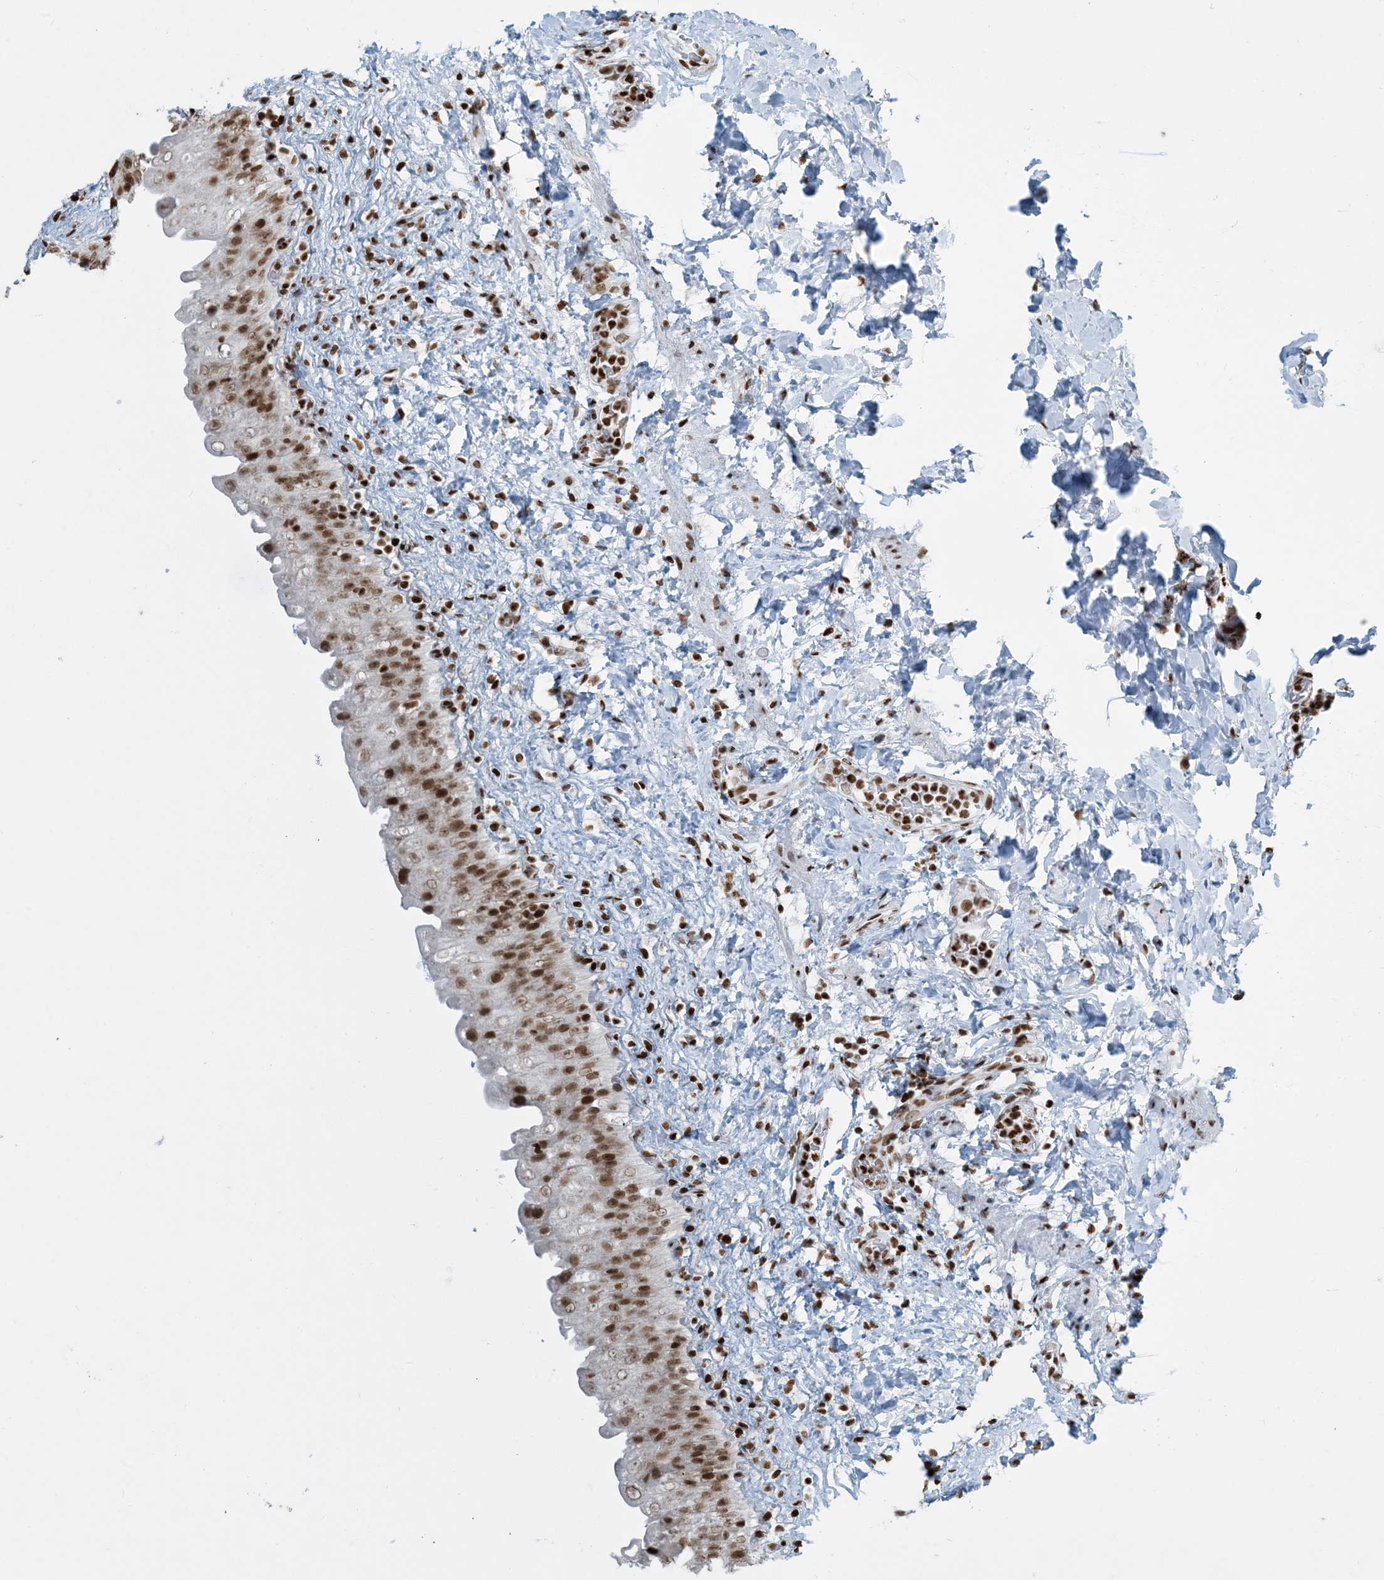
{"staining": {"intensity": "strong", "quantity": ">75%", "location": "nuclear"}, "tissue": "urinary bladder", "cell_type": "Urothelial cells", "image_type": "normal", "snomed": [{"axis": "morphology", "description": "Normal tissue, NOS"}, {"axis": "topography", "description": "Urinary bladder"}], "caption": "Protein staining by IHC shows strong nuclear expression in approximately >75% of urothelial cells in unremarkable urinary bladder.", "gene": "H3", "patient": {"sex": "female", "age": 27}}